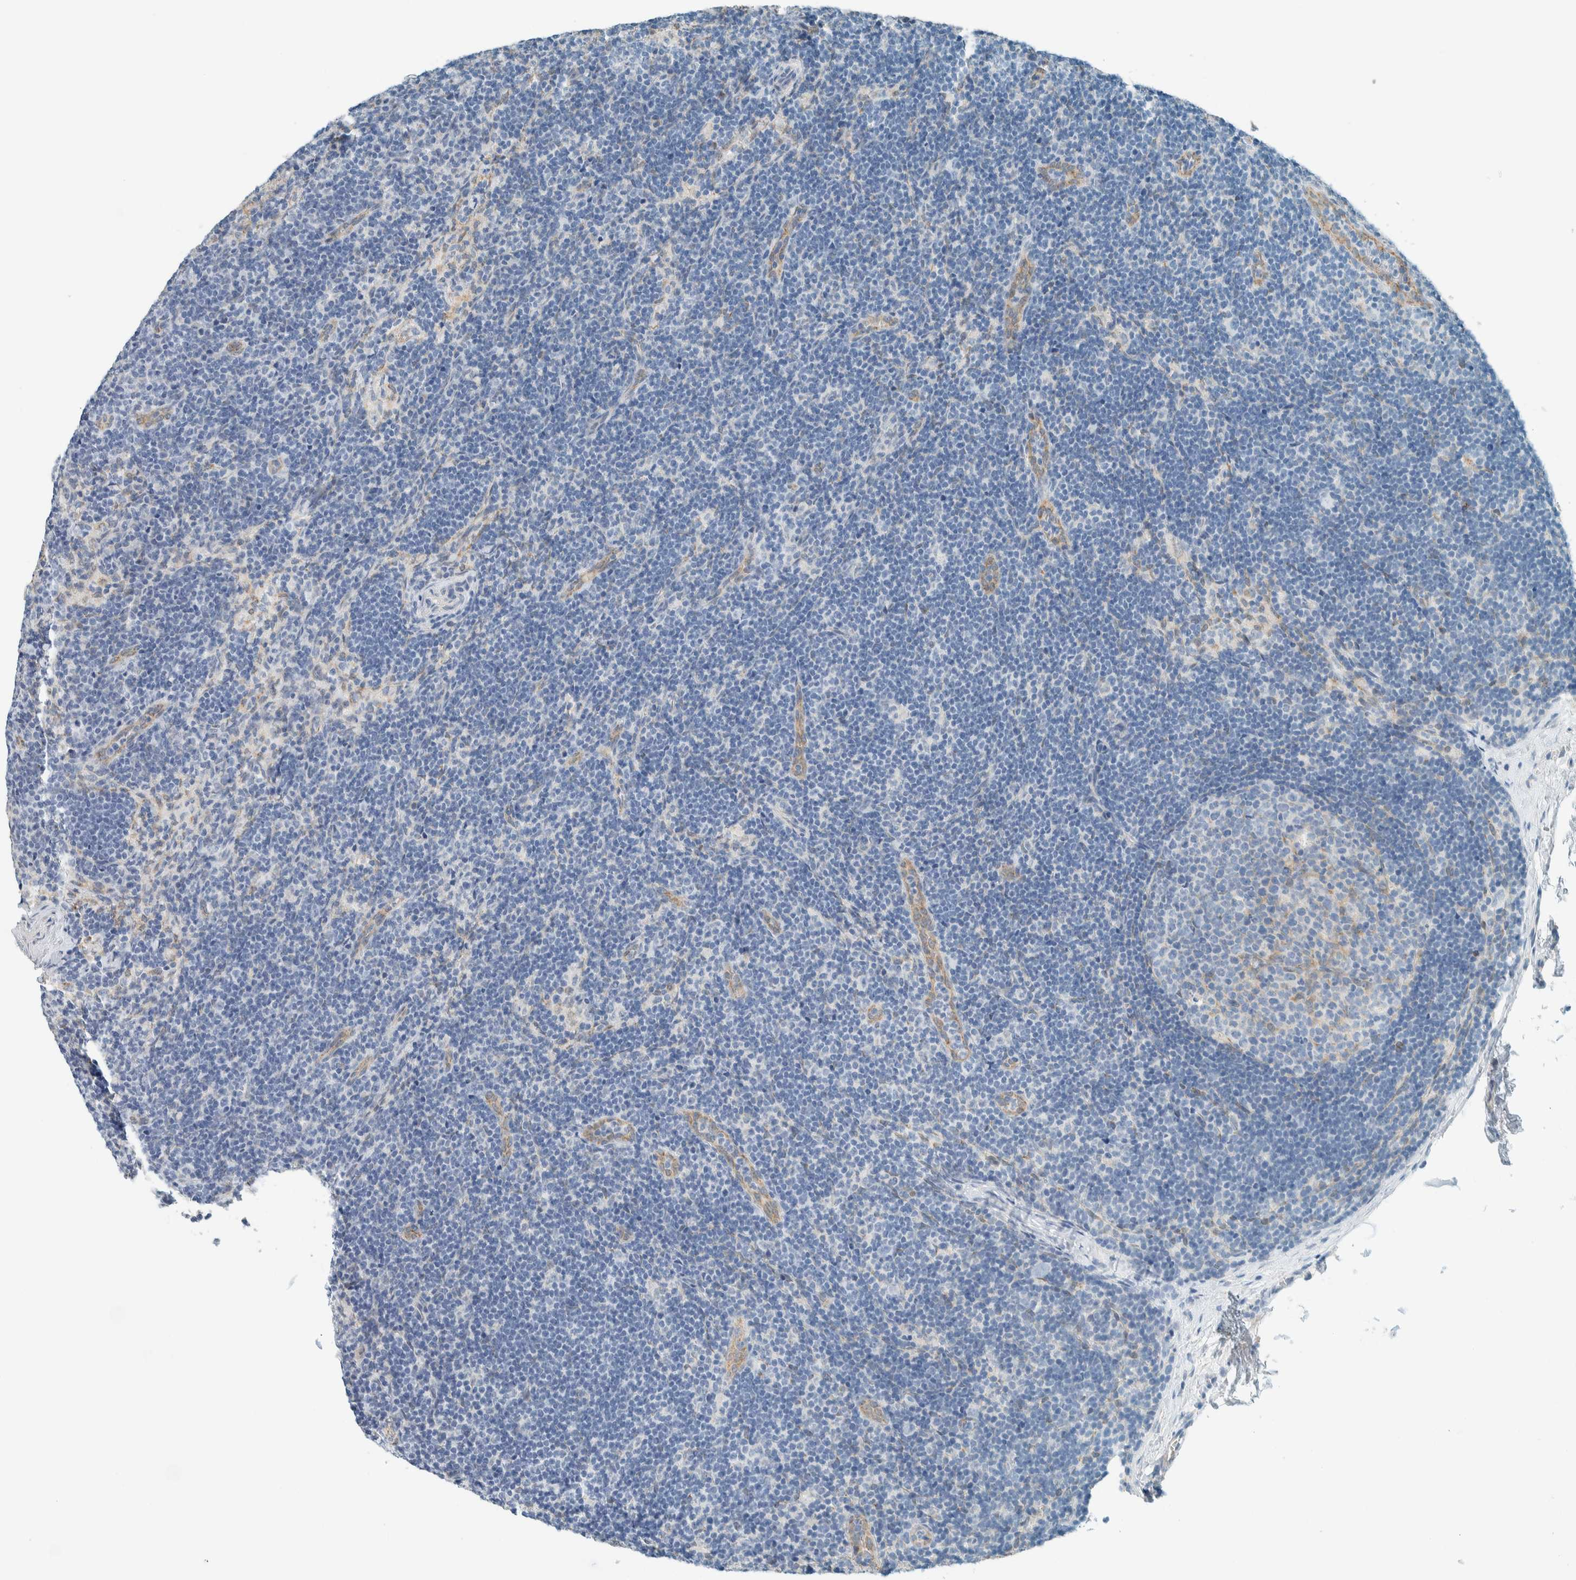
{"staining": {"intensity": "weak", "quantity": "<25%", "location": "cytoplasmic/membranous"}, "tissue": "lymph node", "cell_type": "Germinal center cells", "image_type": "normal", "snomed": [{"axis": "morphology", "description": "Normal tissue, NOS"}, {"axis": "topography", "description": "Lymph node"}], "caption": "Human lymph node stained for a protein using immunohistochemistry (IHC) displays no expression in germinal center cells.", "gene": "ALDH7A1", "patient": {"sex": "female", "age": 22}}